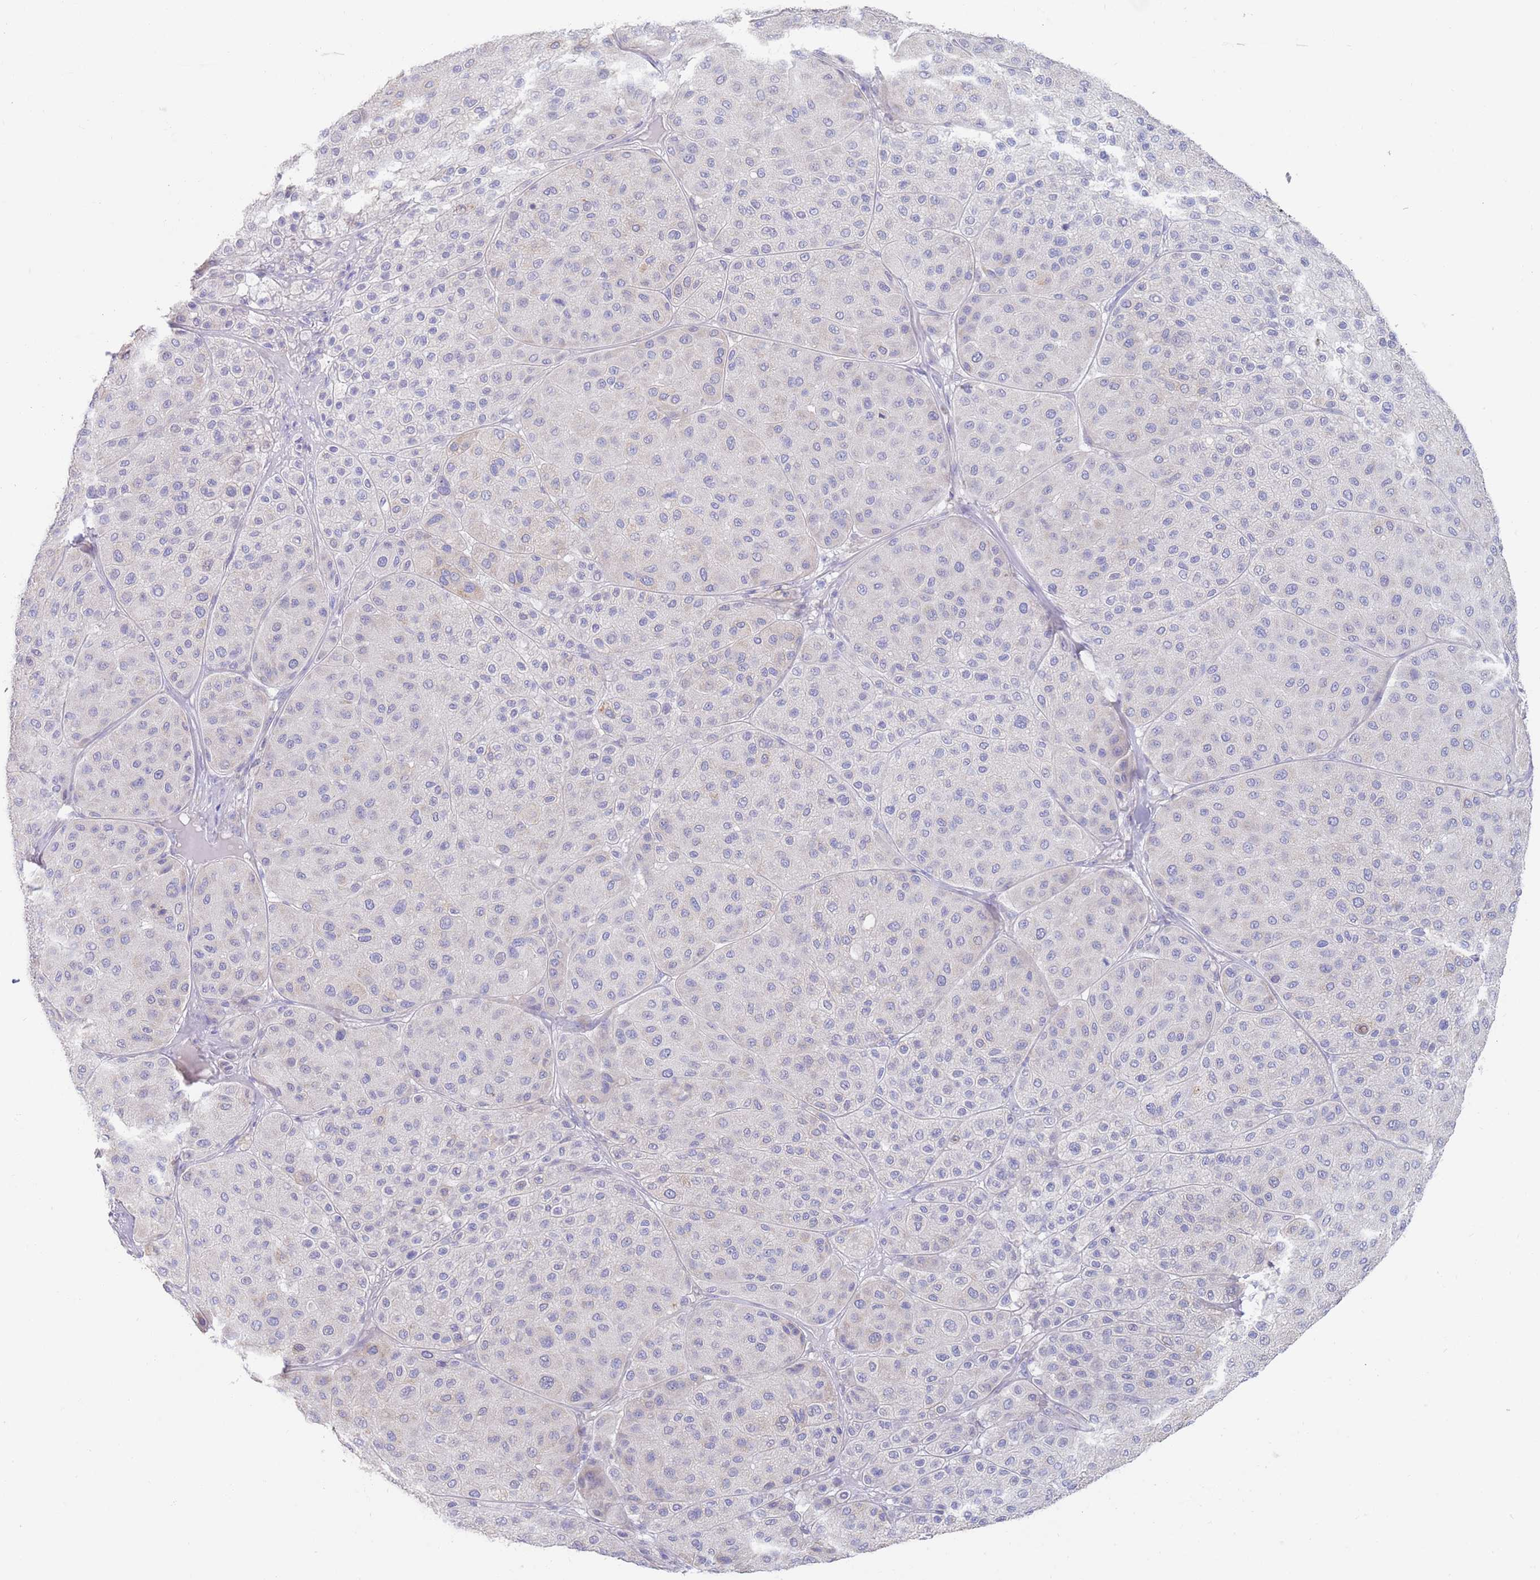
{"staining": {"intensity": "negative", "quantity": "none", "location": "none"}, "tissue": "melanoma", "cell_type": "Tumor cells", "image_type": "cancer", "snomed": [{"axis": "morphology", "description": "Malignant melanoma, Metastatic site"}, {"axis": "topography", "description": "Smooth muscle"}], "caption": "An IHC photomicrograph of melanoma is shown. There is no staining in tumor cells of melanoma.", "gene": "CCDC149", "patient": {"sex": "male", "age": 41}}